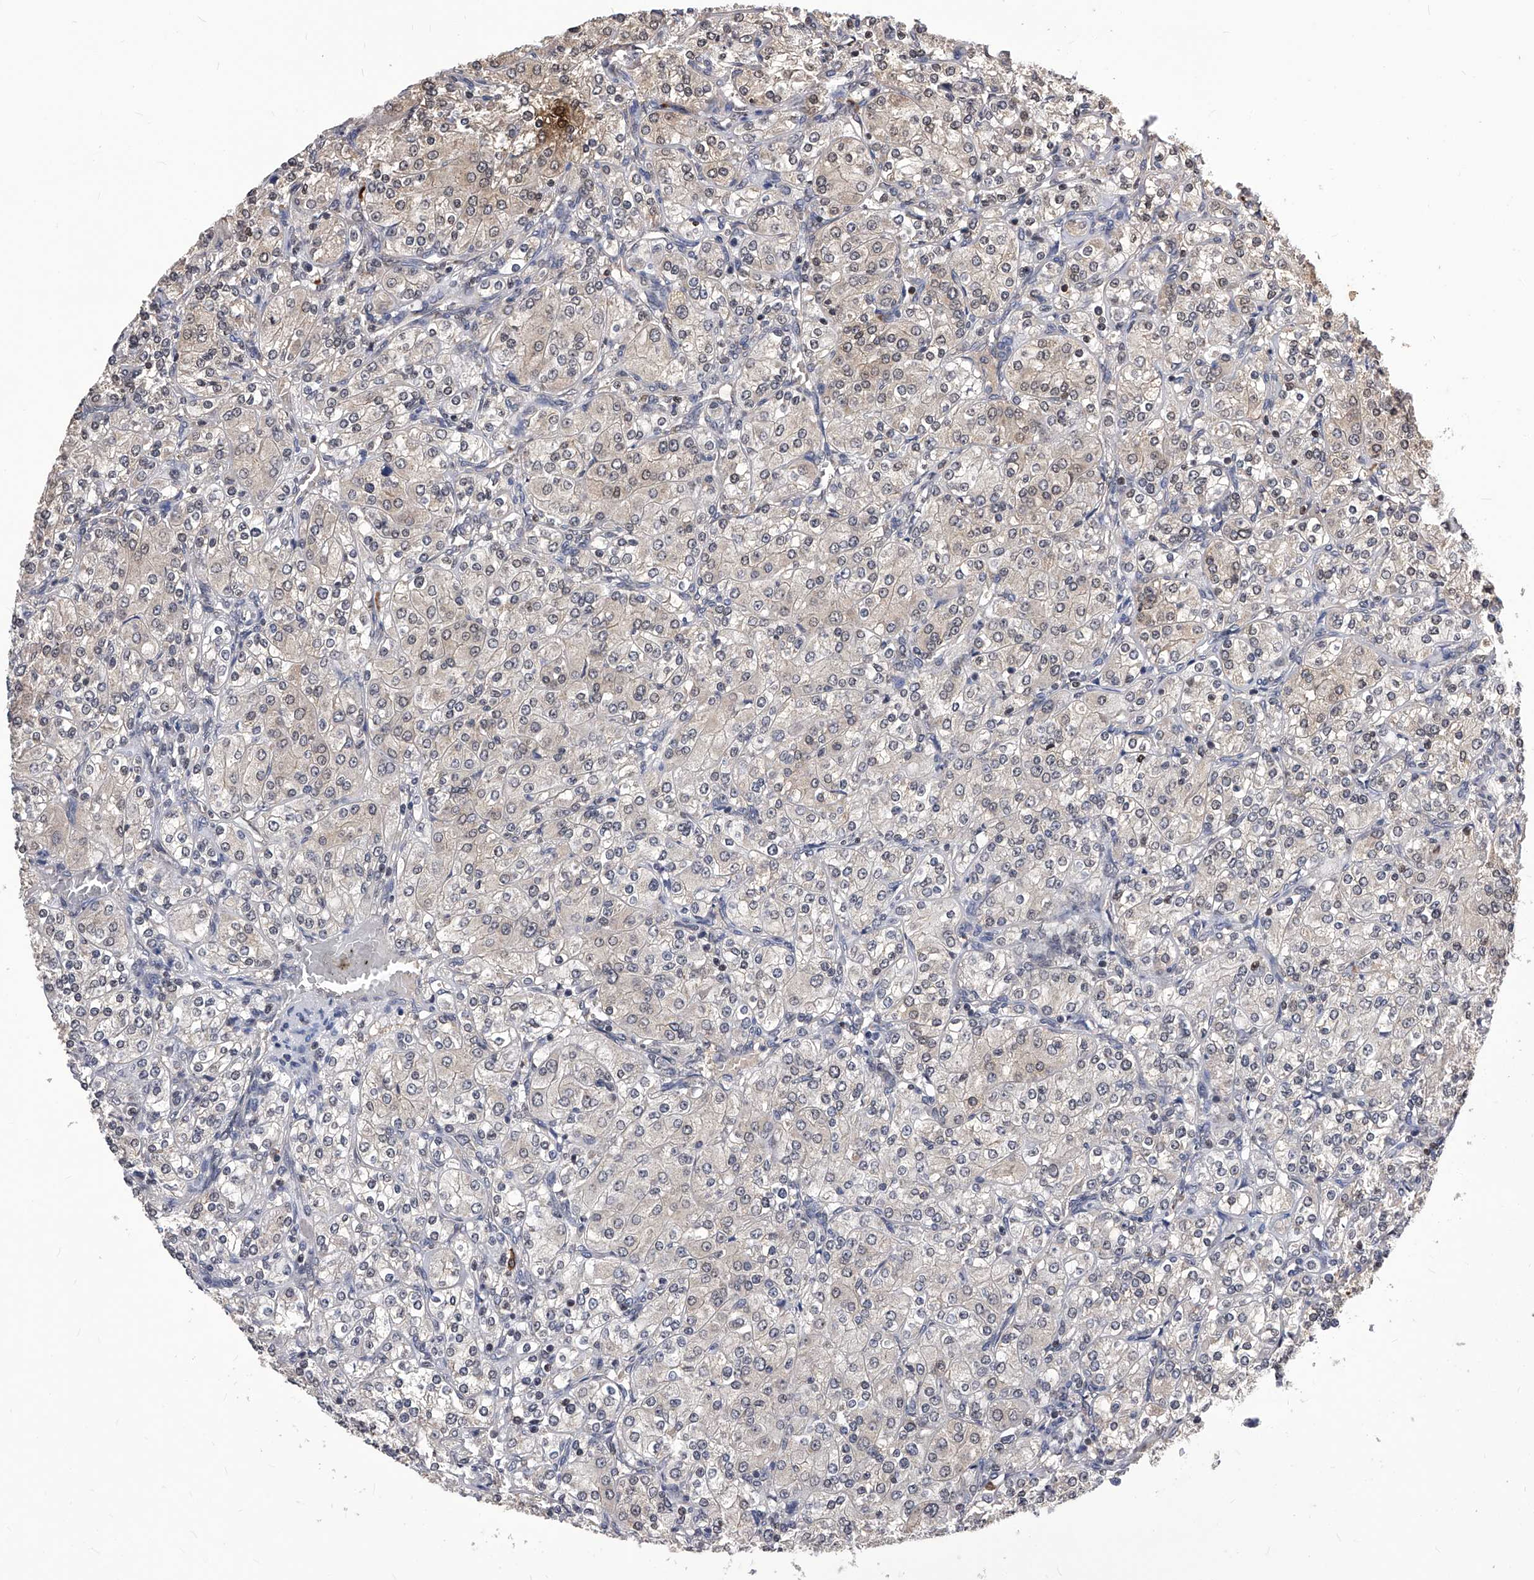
{"staining": {"intensity": "weak", "quantity": "<25%", "location": "nuclear"}, "tissue": "renal cancer", "cell_type": "Tumor cells", "image_type": "cancer", "snomed": [{"axis": "morphology", "description": "Adenocarcinoma, NOS"}, {"axis": "topography", "description": "Kidney"}], "caption": "The image exhibits no staining of tumor cells in renal adenocarcinoma.", "gene": "ID1", "patient": {"sex": "male", "age": 77}}